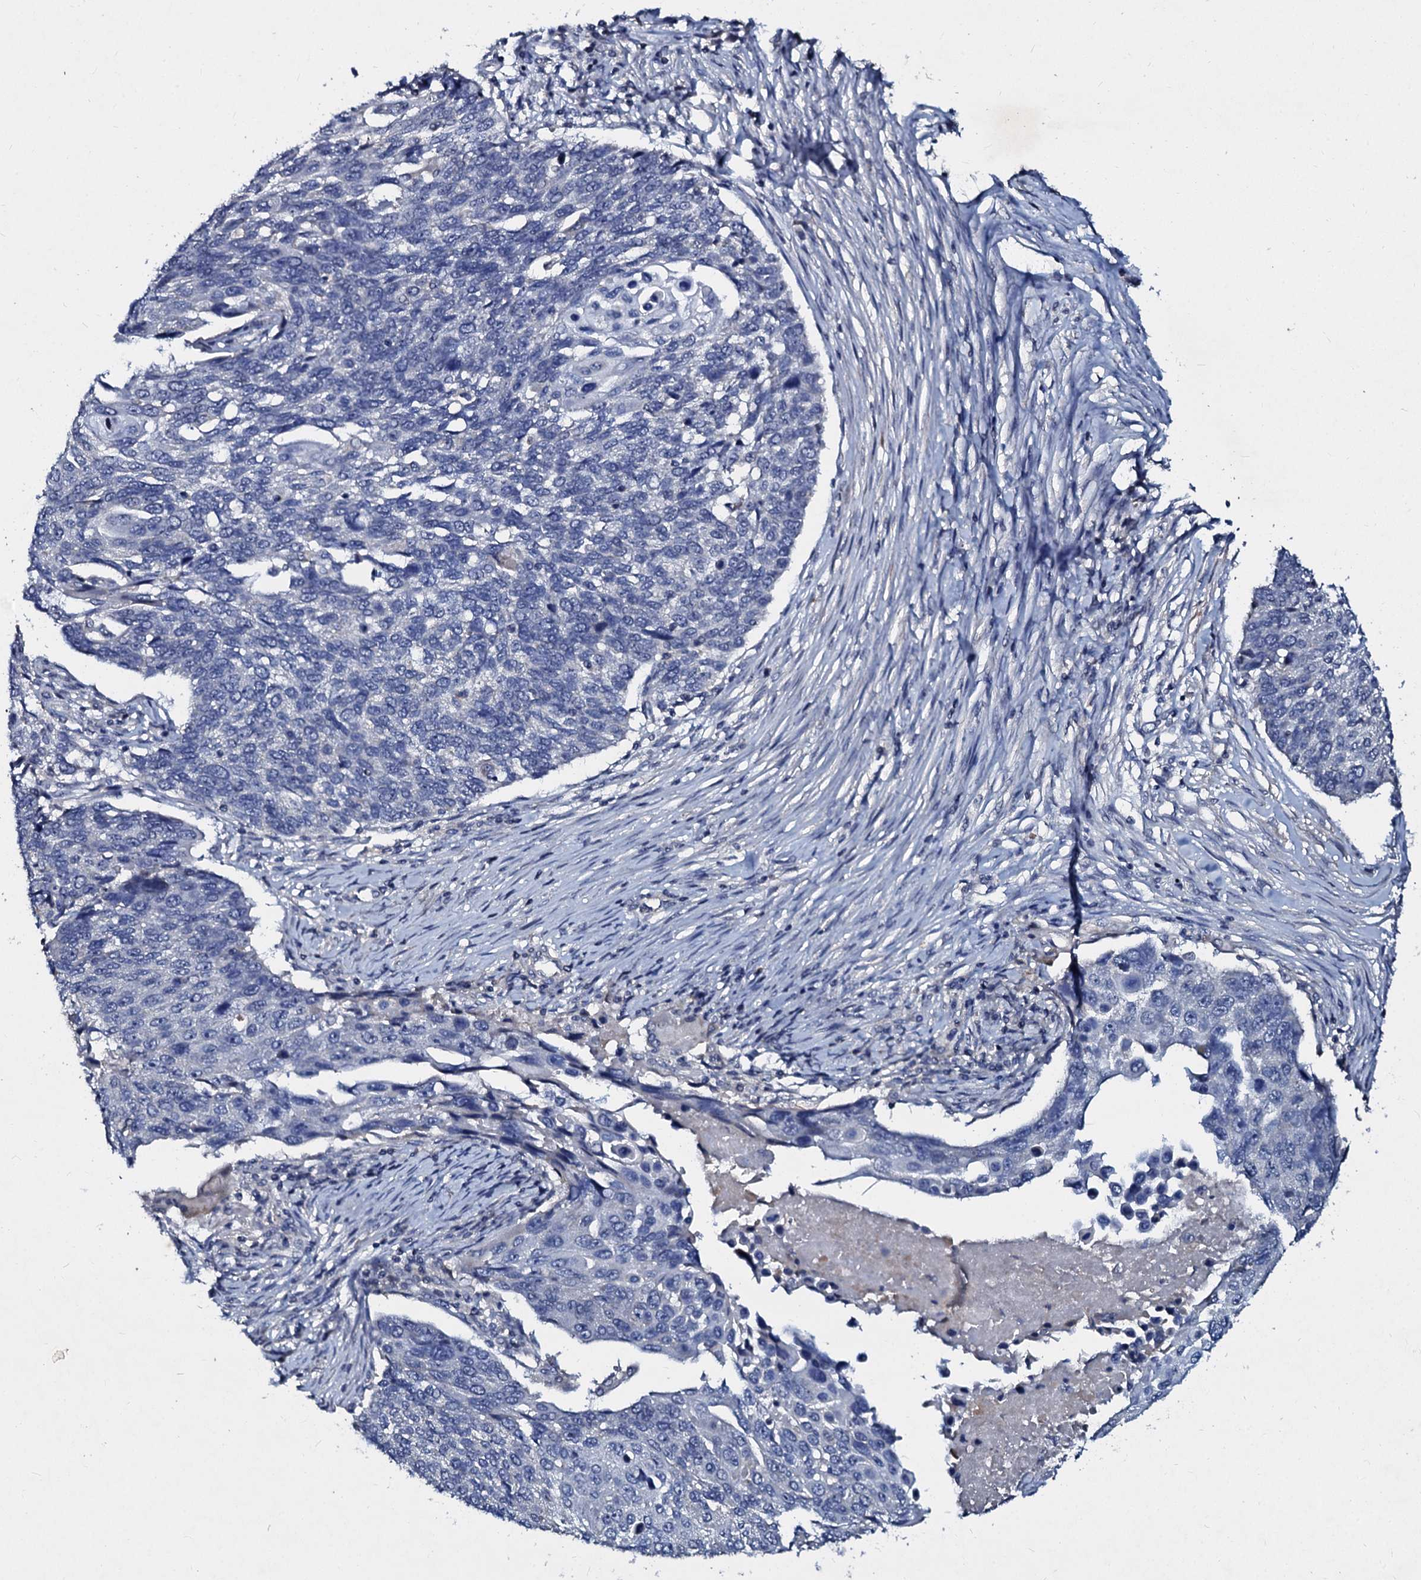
{"staining": {"intensity": "negative", "quantity": "none", "location": "none"}, "tissue": "lung cancer", "cell_type": "Tumor cells", "image_type": "cancer", "snomed": [{"axis": "morphology", "description": "Squamous cell carcinoma, NOS"}, {"axis": "topography", "description": "Lung"}], "caption": "Immunohistochemistry (IHC) micrograph of human lung cancer stained for a protein (brown), which shows no staining in tumor cells.", "gene": "SLC37A4", "patient": {"sex": "male", "age": 66}}